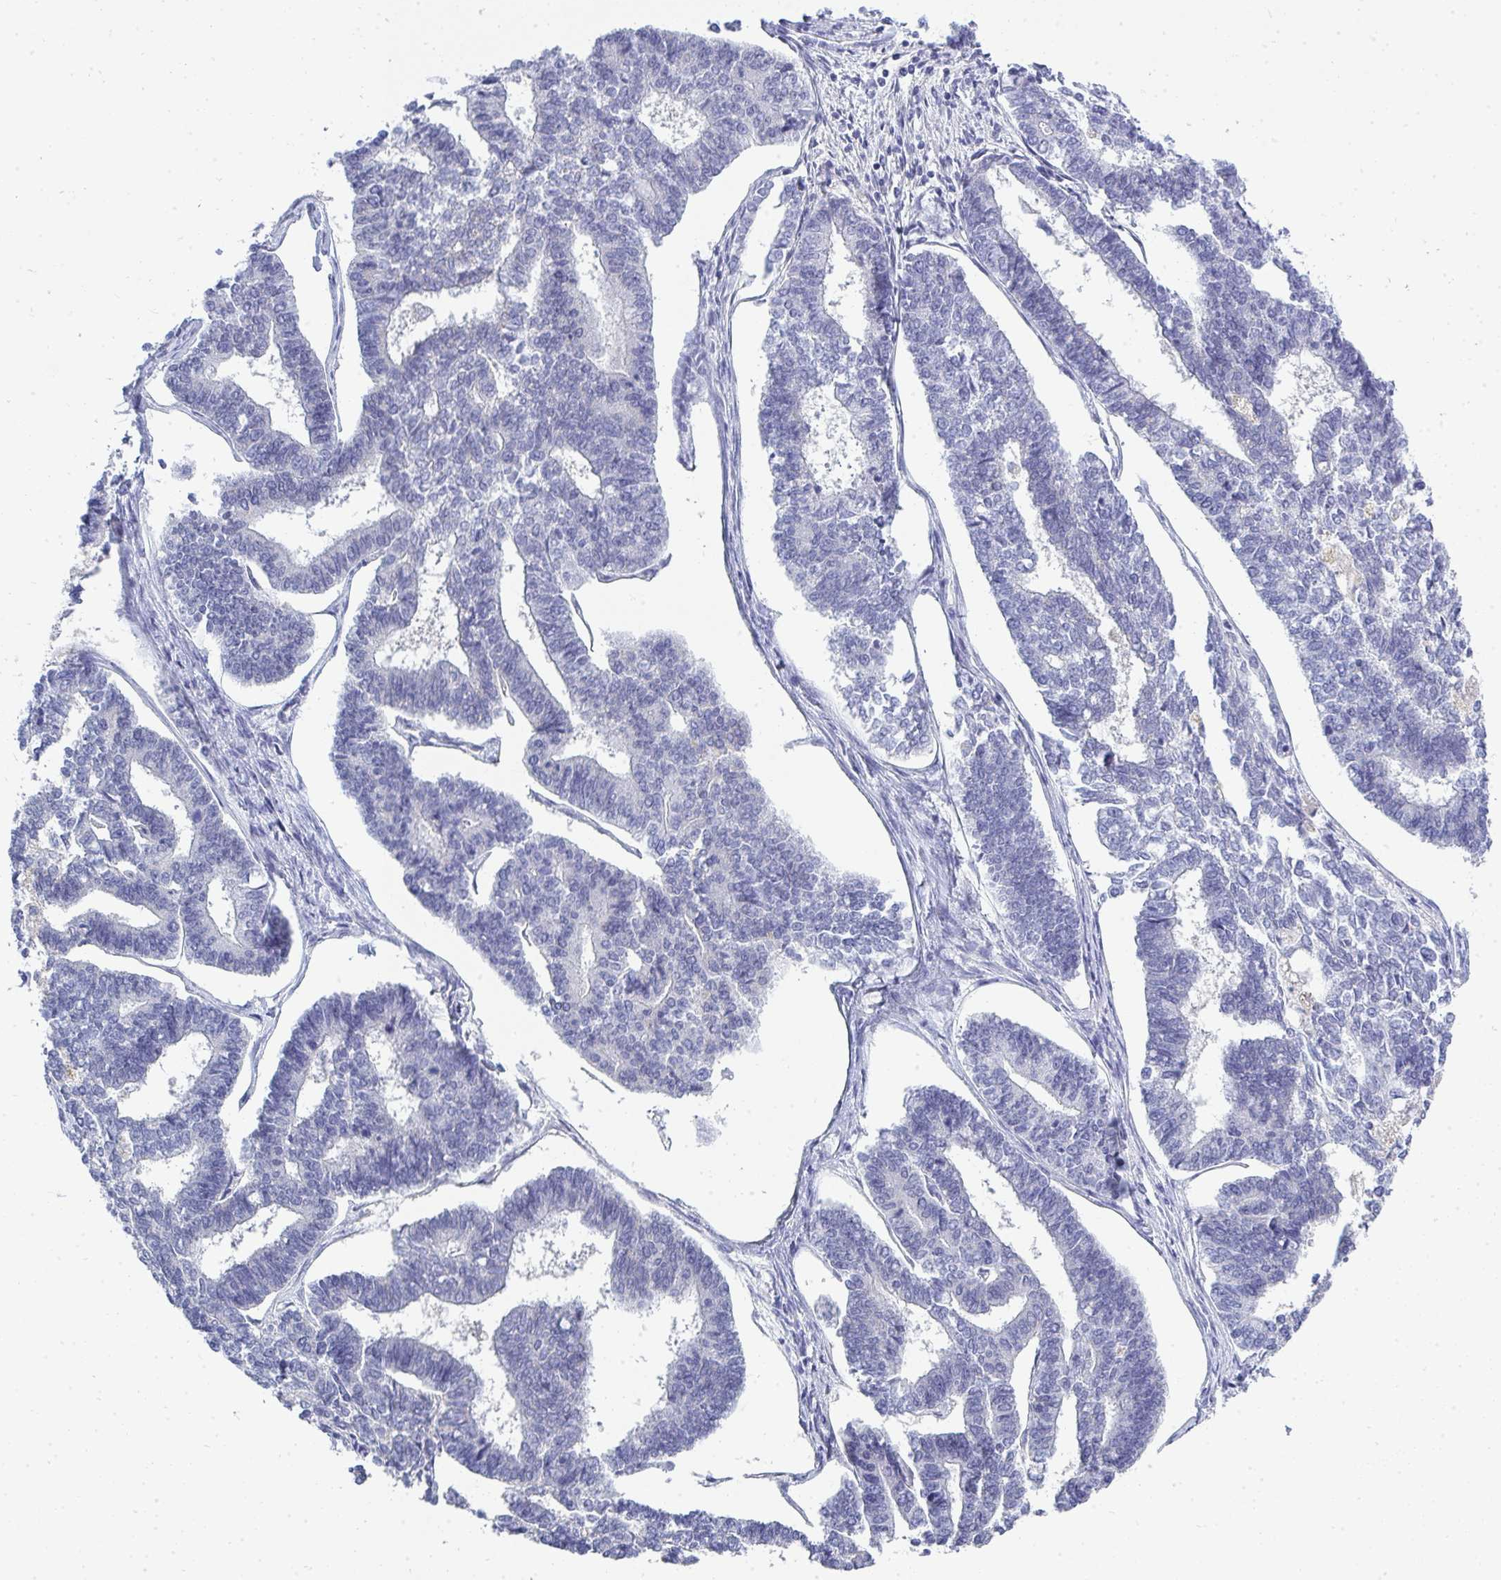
{"staining": {"intensity": "negative", "quantity": "none", "location": "none"}, "tissue": "endometrial cancer", "cell_type": "Tumor cells", "image_type": "cancer", "snomed": [{"axis": "morphology", "description": "Adenocarcinoma, NOS"}, {"axis": "topography", "description": "Endometrium"}], "caption": "Immunohistochemistry (IHC) of endometrial adenocarcinoma demonstrates no positivity in tumor cells. The staining was performed using DAB (3,3'-diaminobenzidine) to visualize the protein expression in brown, while the nuclei were stained in blue with hematoxylin (Magnification: 20x).", "gene": "TMEM82", "patient": {"sex": "female", "age": 70}}